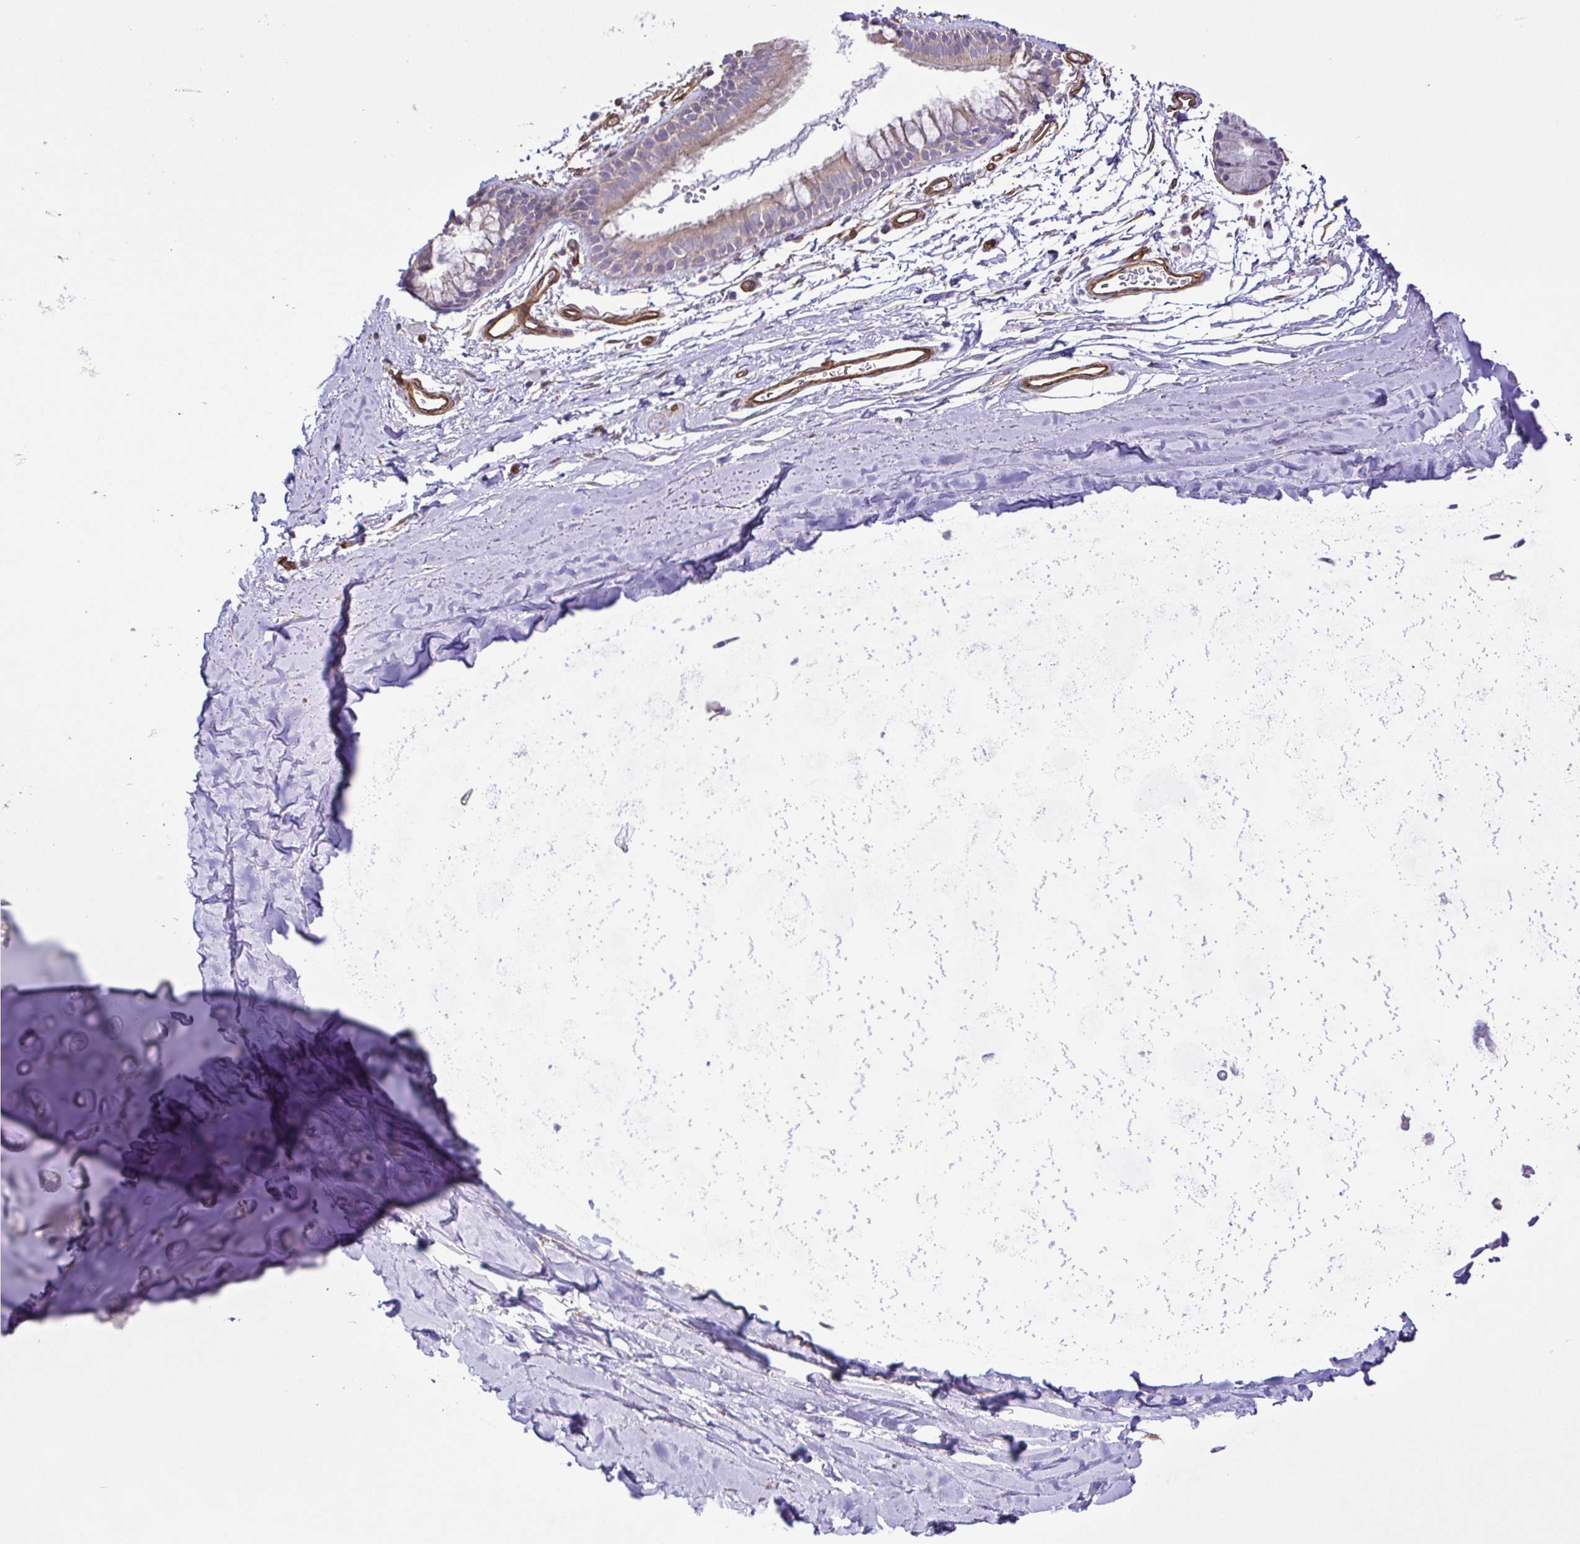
{"staining": {"intensity": "moderate", "quantity": "25%-75%", "location": "cytoplasmic/membranous"}, "tissue": "adipose tissue", "cell_type": "Adipocytes", "image_type": "normal", "snomed": [{"axis": "morphology", "description": "Normal tissue, NOS"}, {"axis": "topography", "description": "Cartilage tissue"}, {"axis": "topography", "description": "Bronchus"}], "caption": "Immunohistochemical staining of normal adipose tissue reveals 25%-75% levels of moderate cytoplasmic/membranous protein expression in approximately 25%-75% of adipocytes.", "gene": "FLT1", "patient": {"sex": "female", "age": 79}}